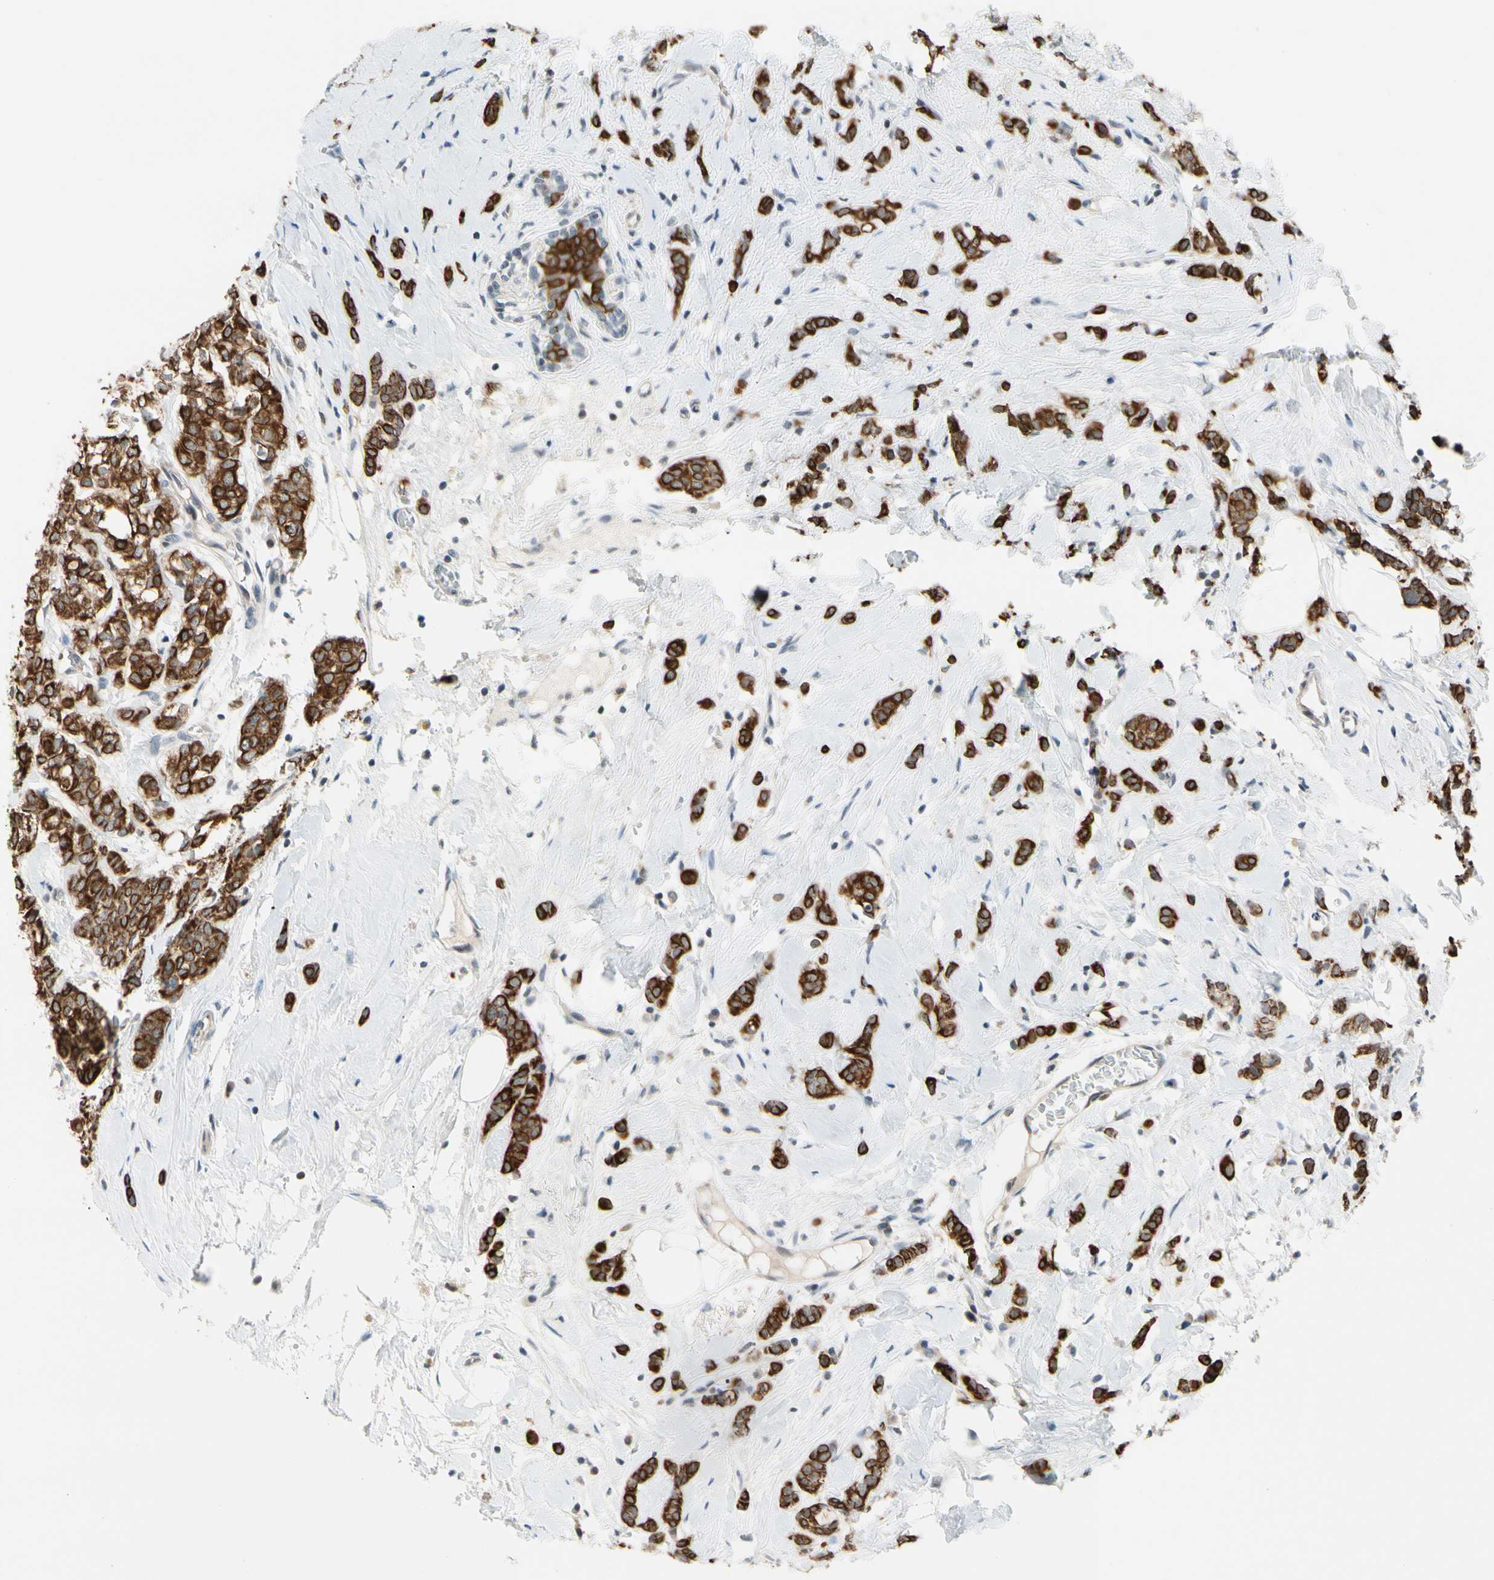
{"staining": {"intensity": "strong", "quantity": ">75%", "location": "cytoplasmic/membranous"}, "tissue": "breast cancer", "cell_type": "Tumor cells", "image_type": "cancer", "snomed": [{"axis": "morphology", "description": "Lobular carcinoma"}, {"axis": "topography", "description": "Breast"}], "caption": "Breast cancer (lobular carcinoma) tissue exhibits strong cytoplasmic/membranous positivity in about >75% of tumor cells, visualized by immunohistochemistry.", "gene": "TAF12", "patient": {"sex": "female", "age": 60}}